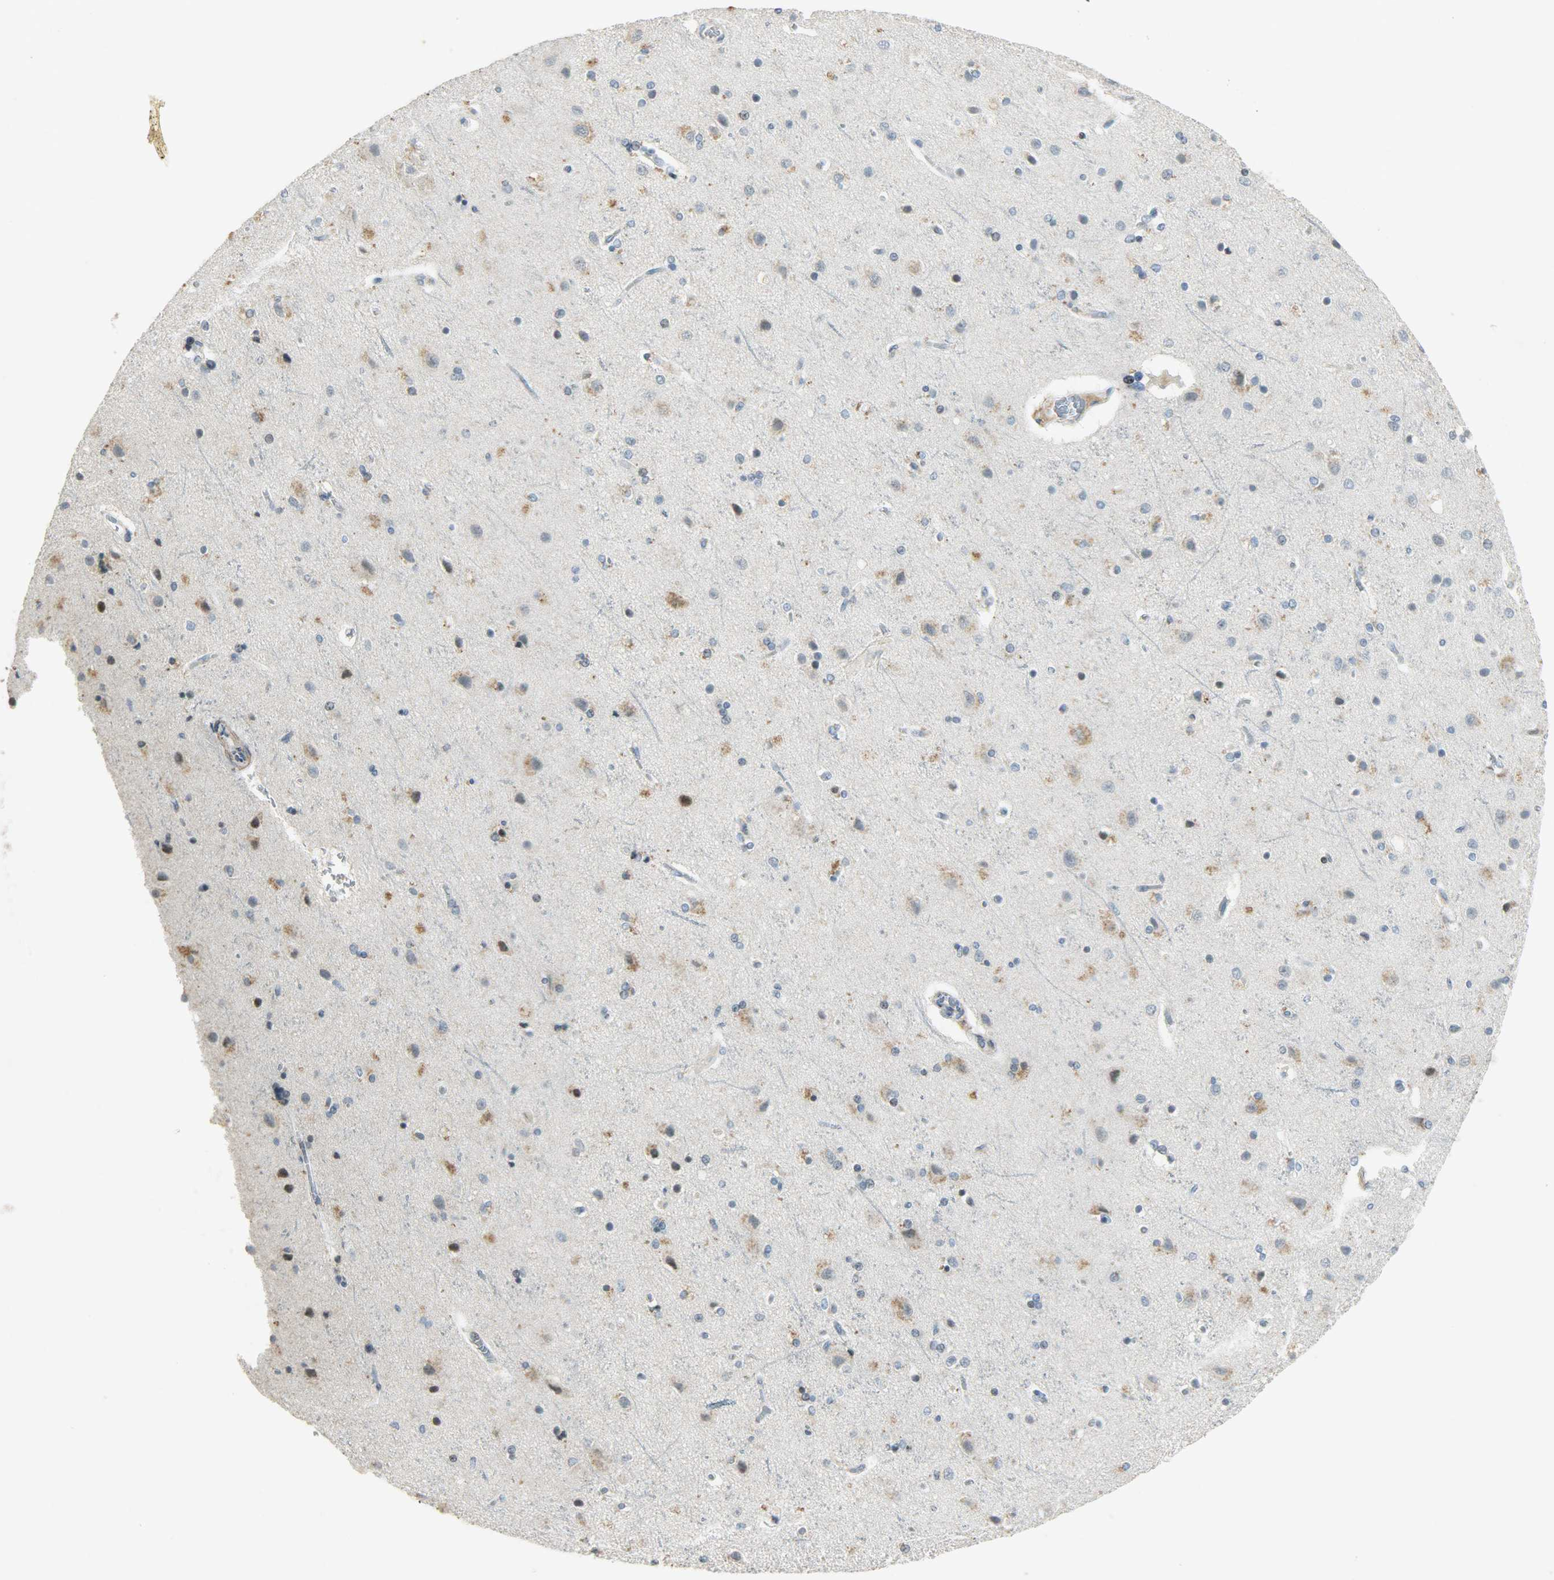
{"staining": {"intensity": "negative", "quantity": "none", "location": "none"}, "tissue": "cerebral cortex", "cell_type": "Endothelial cells", "image_type": "normal", "snomed": [{"axis": "morphology", "description": "Normal tissue, NOS"}, {"axis": "topography", "description": "Cerebral cortex"}], "caption": "An image of cerebral cortex stained for a protein displays no brown staining in endothelial cells.", "gene": "AURKB", "patient": {"sex": "female", "age": 54}}